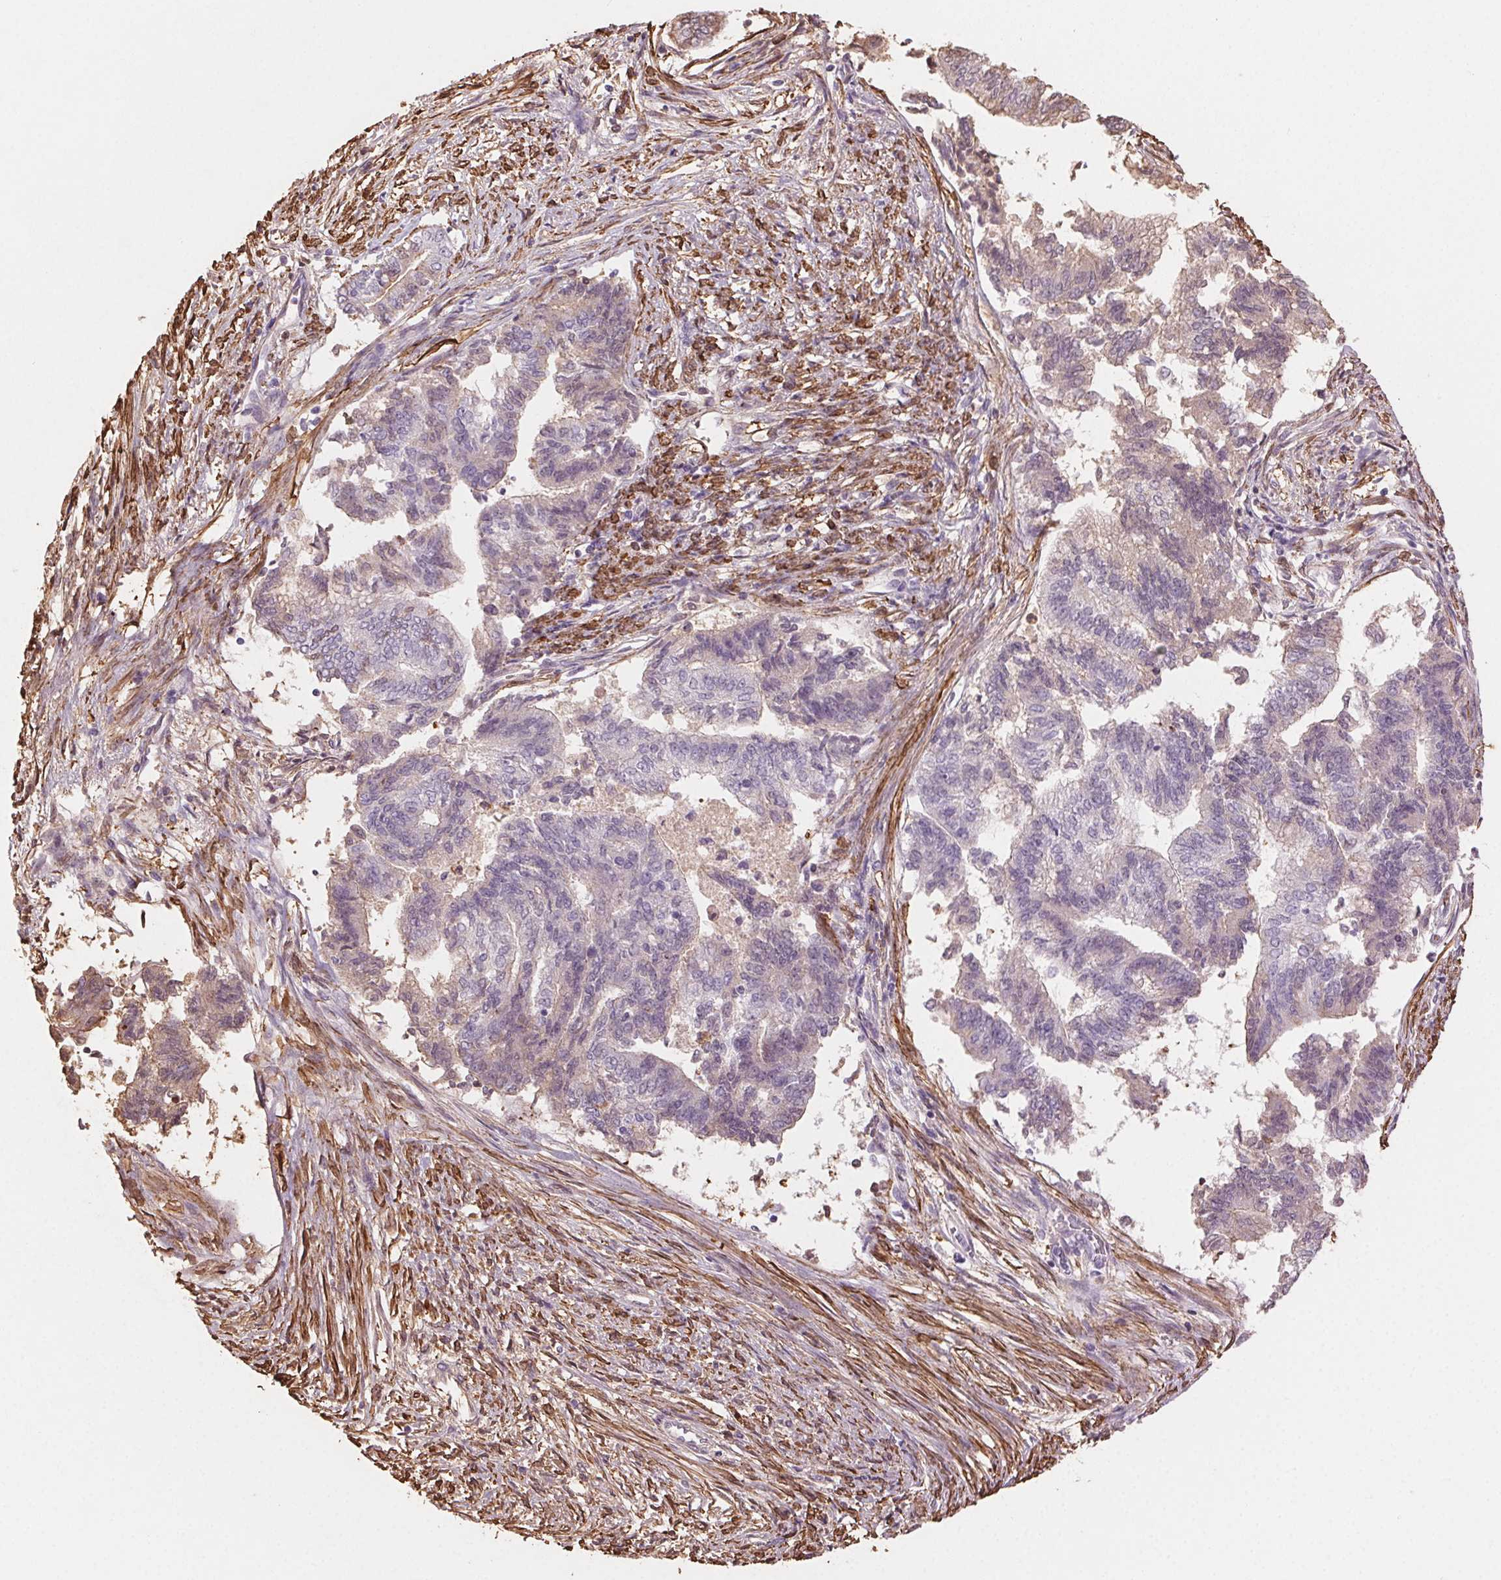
{"staining": {"intensity": "weak", "quantity": "<25%", "location": "cytoplasmic/membranous"}, "tissue": "endometrial cancer", "cell_type": "Tumor cells", "image_type": "cancer", "snomed": [{"axis": "morphology", "description": "Adenocarcinoma, NOS"}, {"axis": "topography", "description": "Endometrium"}], "caption": "DAB immunohistochemical staining of human adenocarcinoma (endometrial) displays no significant staining in tumor cells.", "gene": "GPX8", "patient": {"sex": "female", "age": 65}}